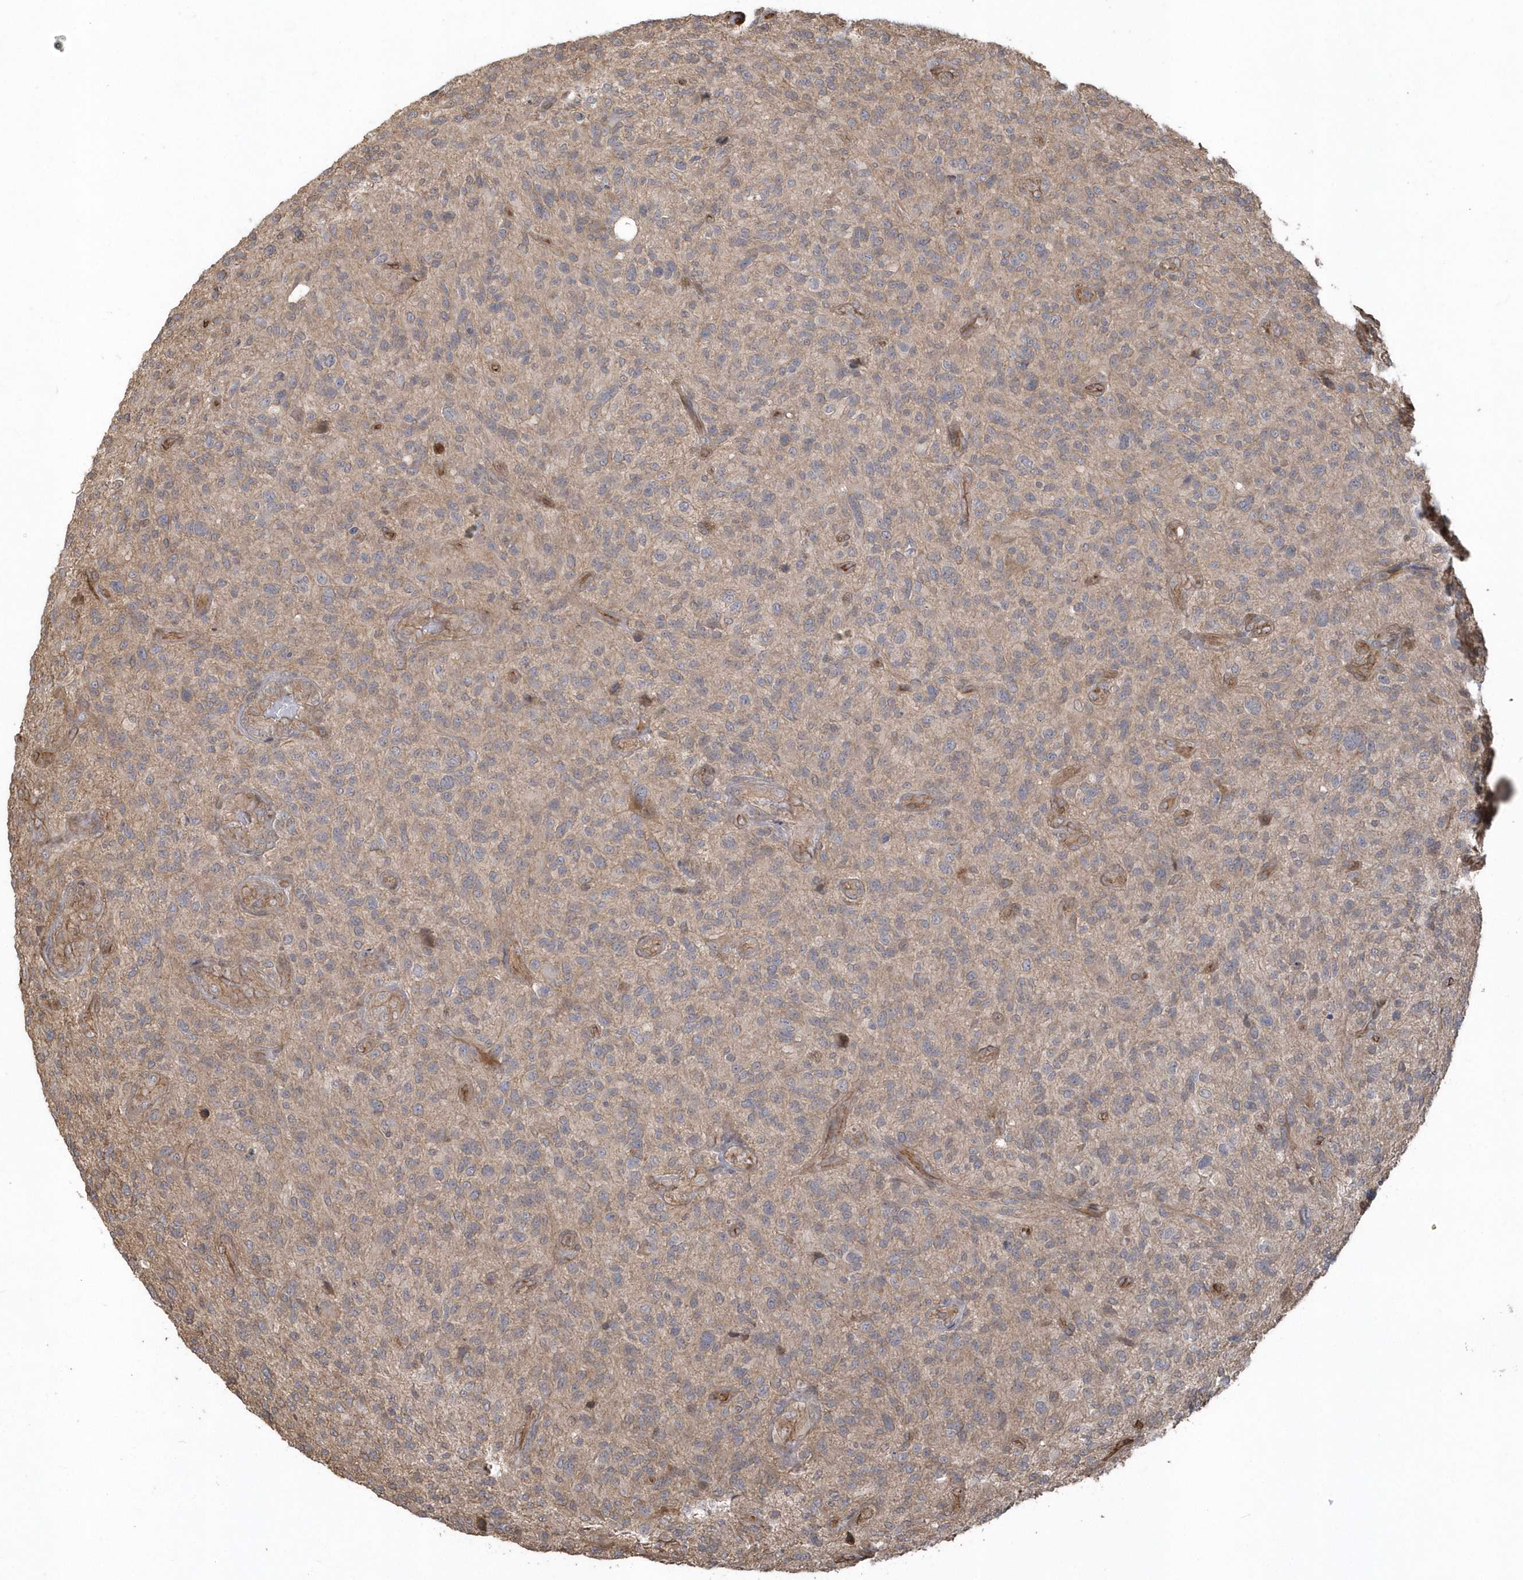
{"staining": {"intensity": "negative", "quantity": "none", "location": "none"}, "tissue": "glioma", "cell_type": "Tumor cells", "image_type": "cancer", "snomed": [{"axis": "morphology", "description": "Glioma, malignant, High grade"}, {"axis": "topography", "description": "Brain"}], "caption": "Micrograph shows no significant protein positivity in tumor cells of glioma.", "gene": "HERPUD1", "patient": {"sex": "male", "age": 47}}